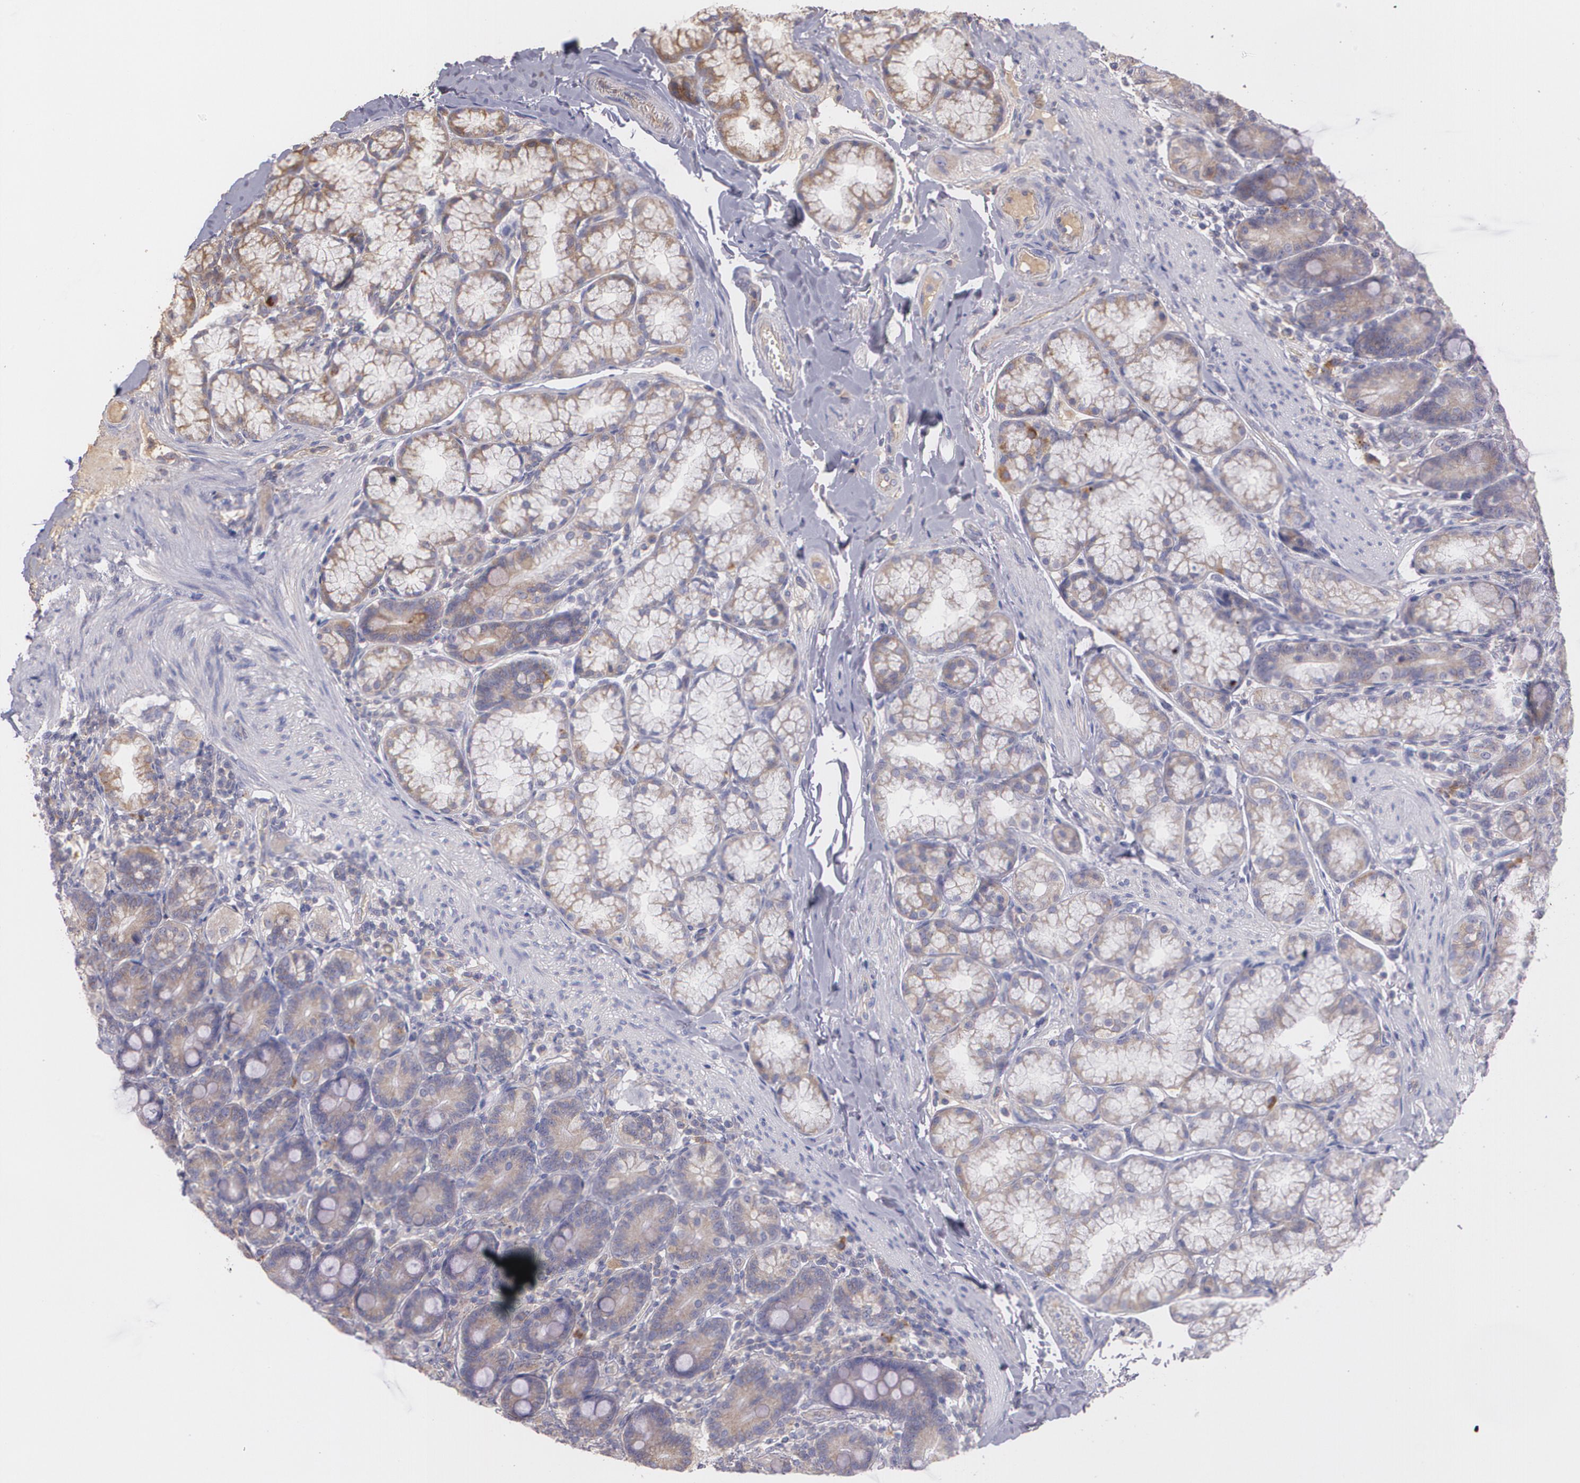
{"staining": {"intensity": "strong", "quantity": ">75%", "location": "cytoplasmic/membranous"}, "tissue": "duodenum", "cell_type": "Glandular cells", "image_type": "normal", "snomed": [{"axis": "morphology", "description": "Normal tissue, NOS"}, {"axis": "topography", "description": "Duodenum"}], "caption": "Brown immunohistochemical staining in unremarkable human duodenum displays strong cytoplasmic/membranous positivity in approximately >75% of glandular cells.", "gene": "ECE1", "patient": {"sex": "female", "age": 64}}